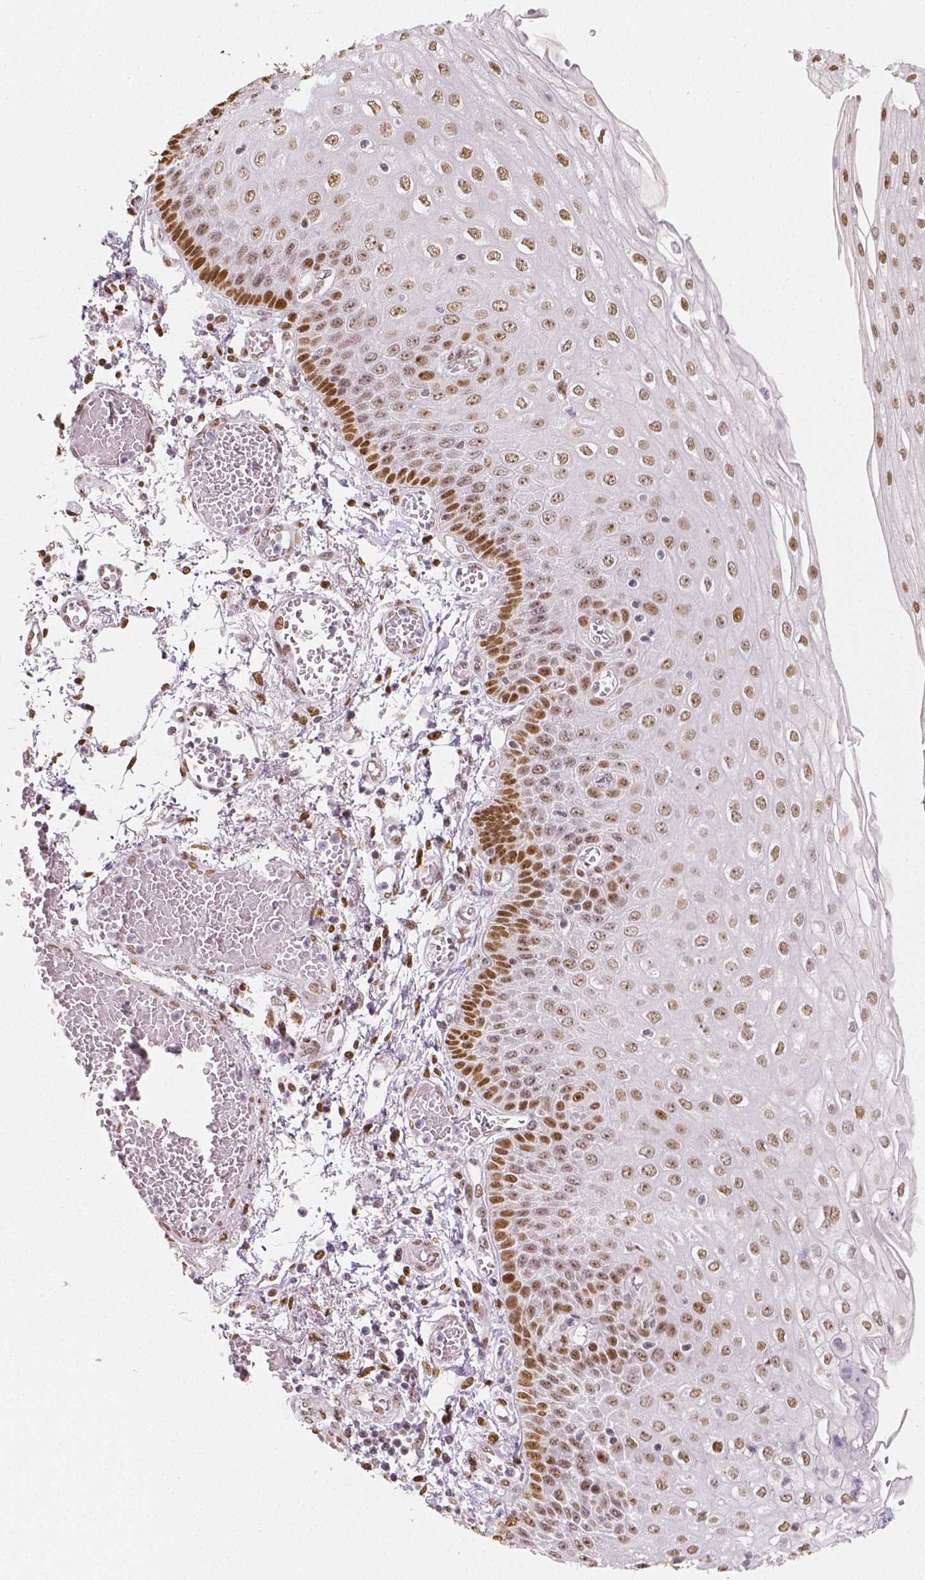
{"staining": {"intensity": "strong", "quantity": "25%-75%", "location": "nuclear"}, "tissue": "esophagus", "cell_type": "Squamous epithelial cells", "image_type": "normal", "snomed": [{"axis": "morphology", "description": "Normal tissue, NOS"}, {"axis": "morphology", "description": "Adenocarcinoma, NOS"}, {"axis": "topography", "description": "Esophagus"}], "caption": "Human esophagus stained with a brown dye reveals strong nuclear positive expression in about 25%-75% of squamous epithelial cells.", "gene": "NUCKS1", "patient": {"sex": "male", "age": 81}}